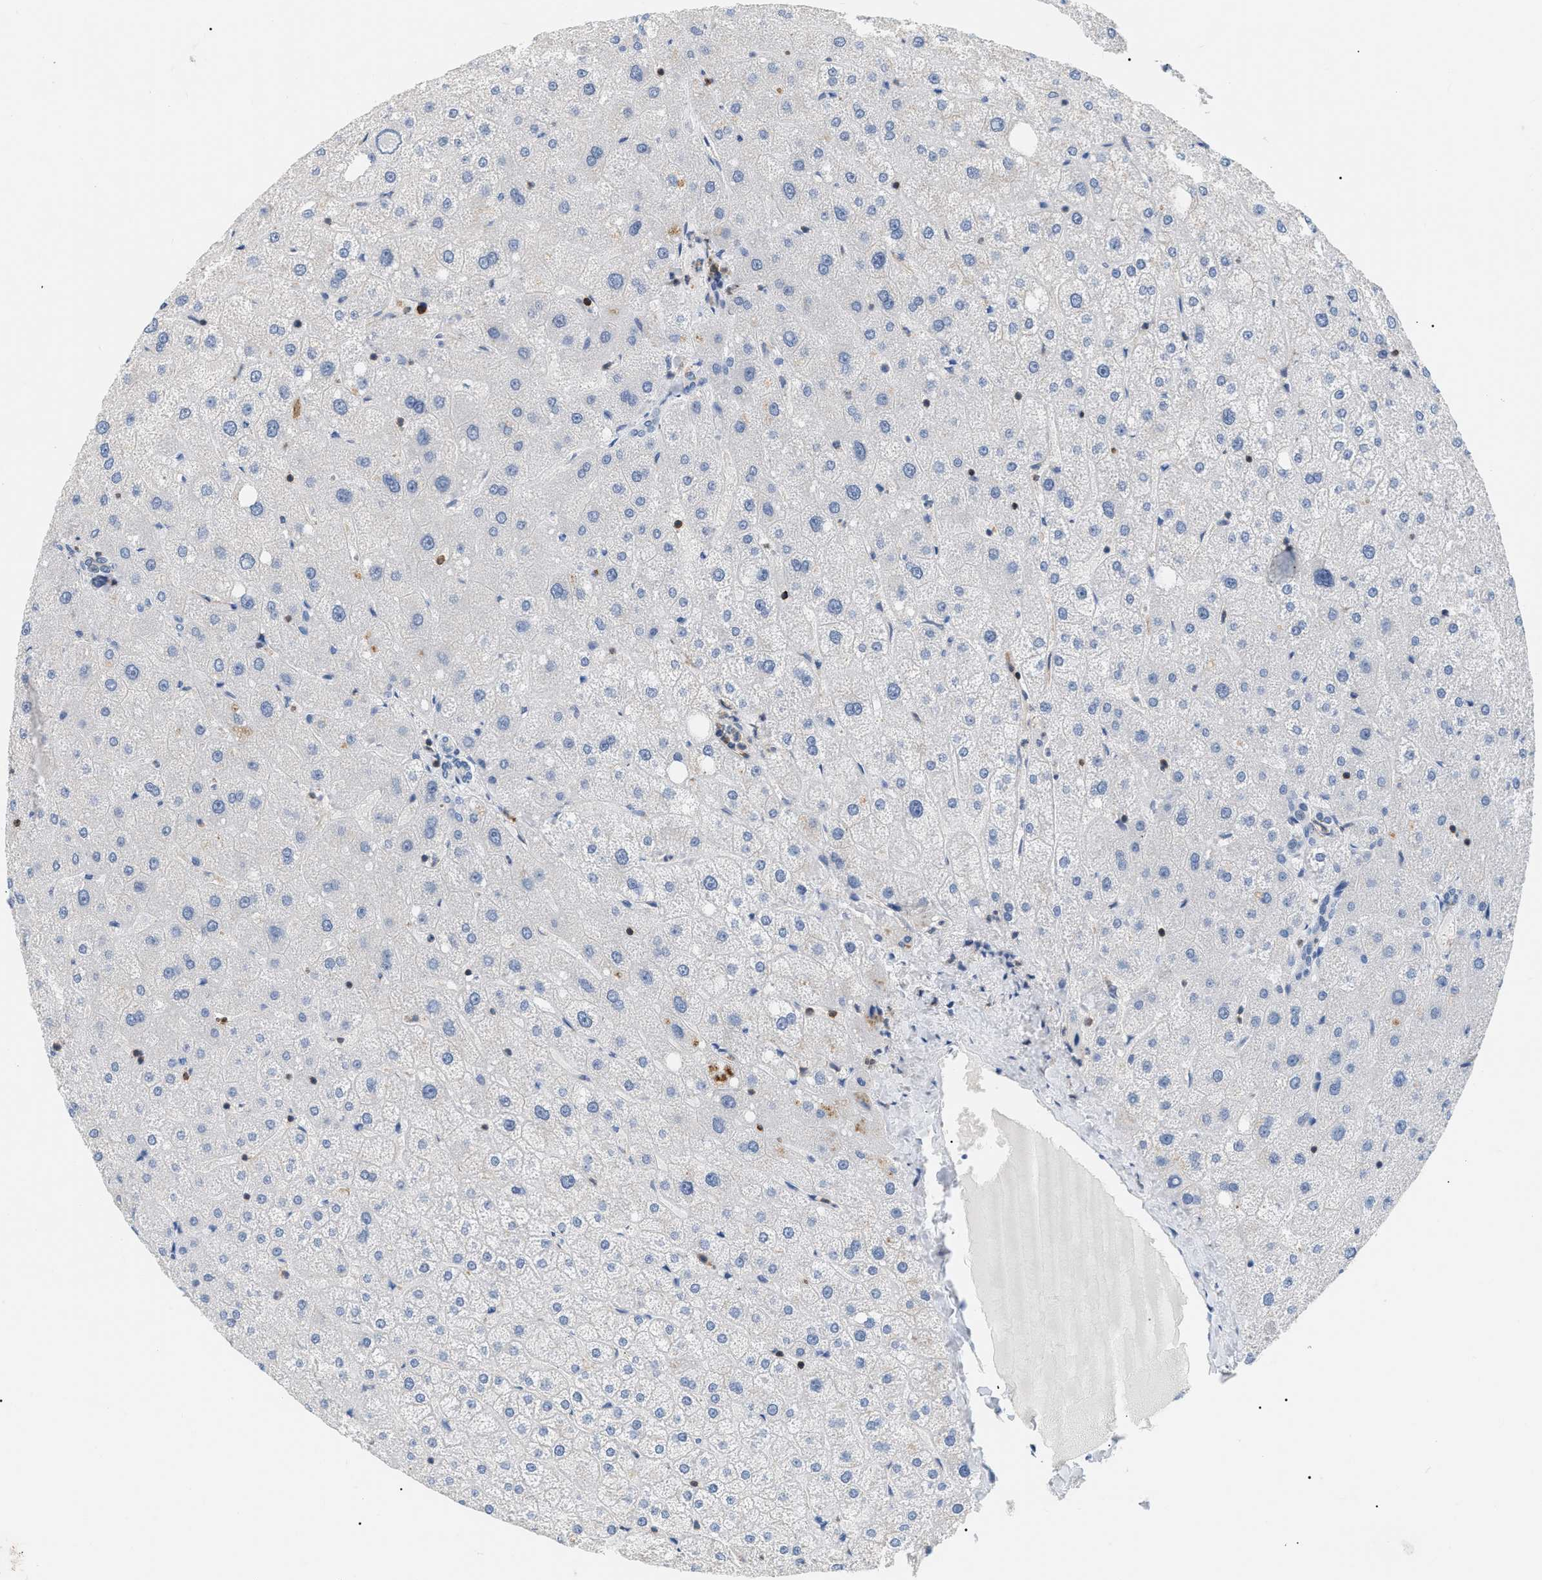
{"staining": {"intensity": "negative", "quantity": "none", "location": "none"}, "tissue": "liver", "cell_type": "Cholangiocytes", "image_type": "normal", "snomed": [{"axis": "morphology", "description": "Normal tissue, NOS"}, {"axis": "topography", "description": "Liver"}], "caption": "IHC histopathology image of normal liver stained for a protein (brown), which exhibits no expression in cholangiocytes.", "gene": "INPP5D", "patient": {"sex": "male", "age": 73}}